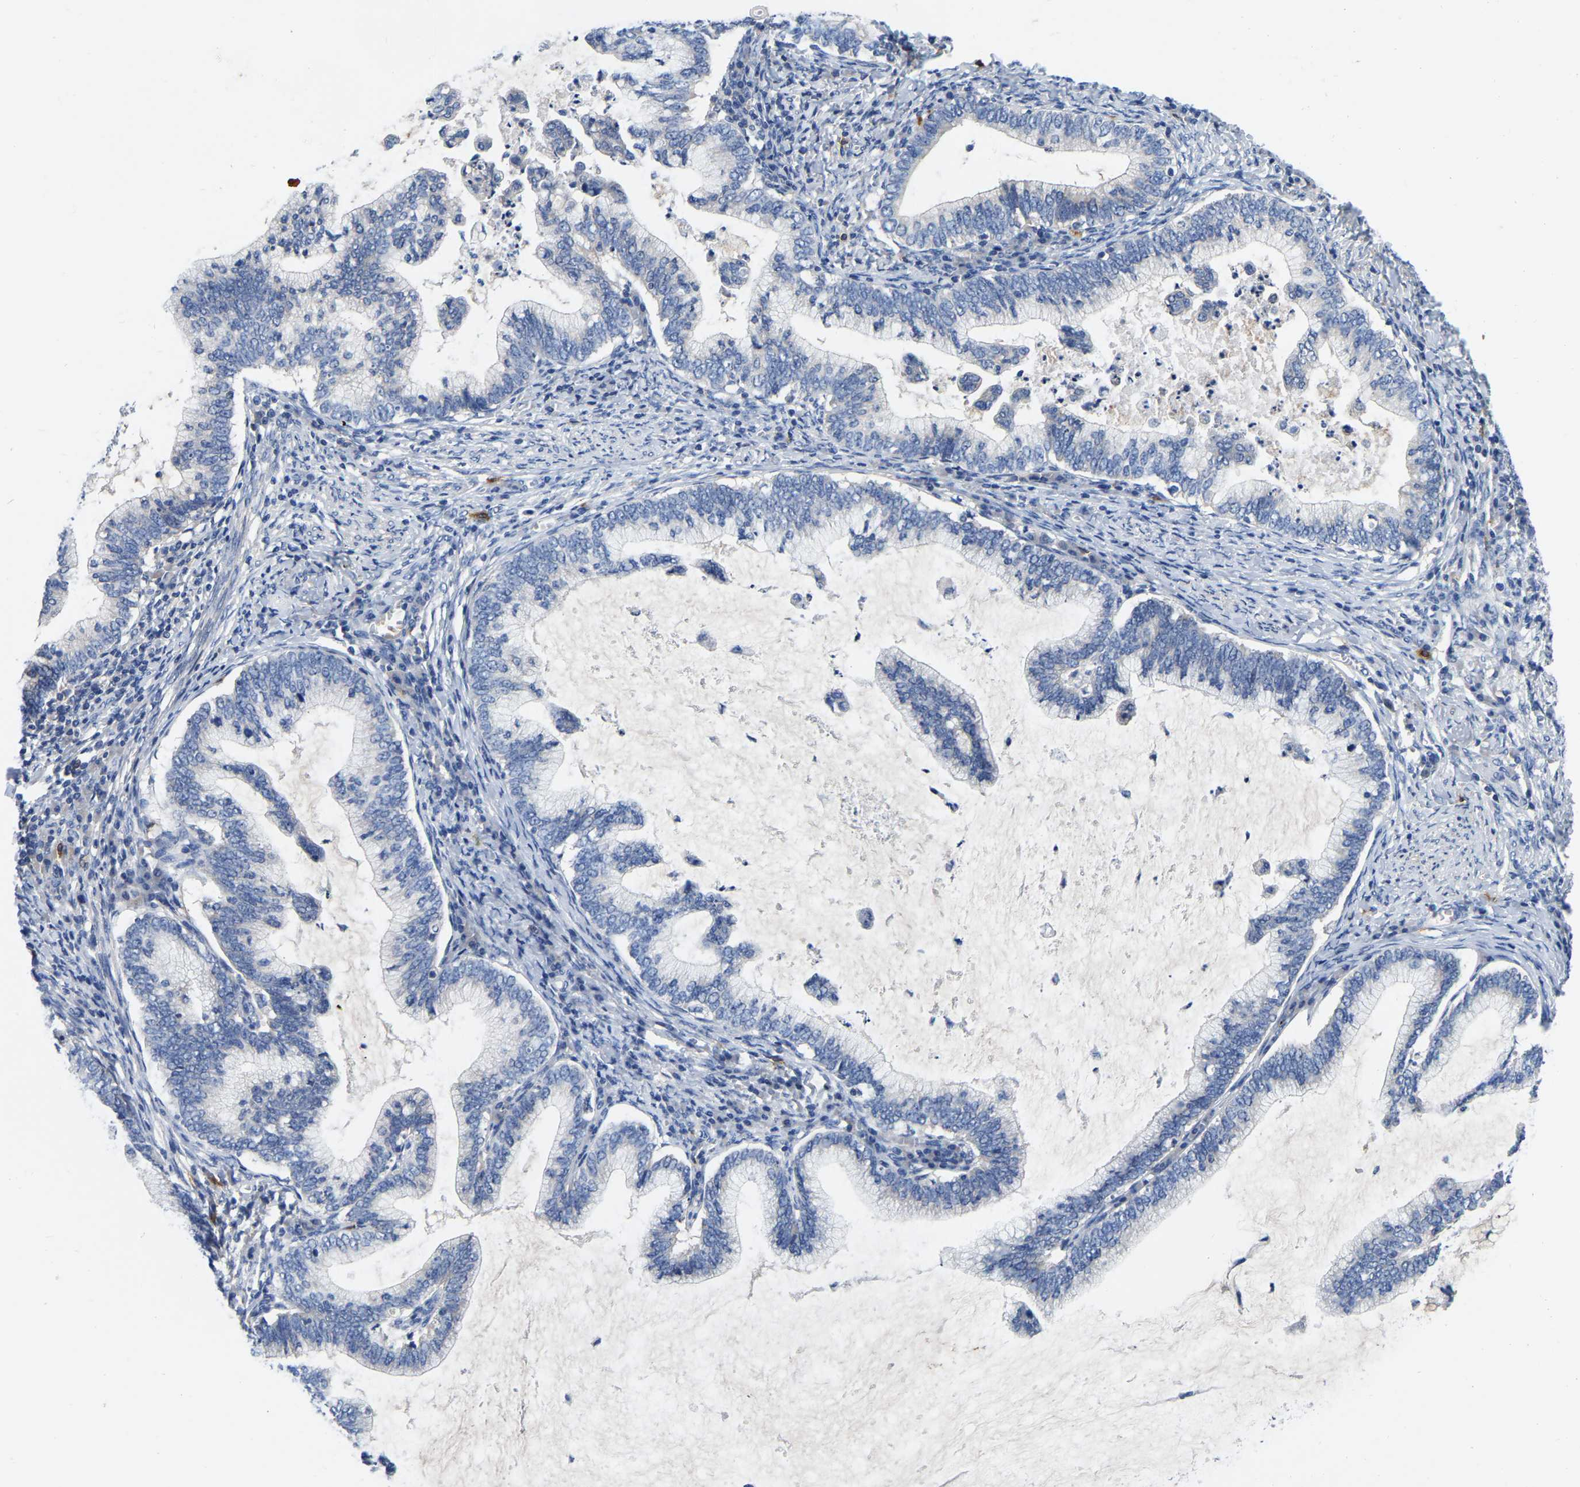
{"staining": {"intensity": "negative", "quantity": "none", "location": "none"}, "tissue": "cervical cancer", "cell_type": "Tumor cells", "image_type": "cancer", "snomed": [{"axis": "morphology", "description": "Adenocarcinoma, NOS"}, {"axis": "topography", "description": "Cervix"}], "caption": "Immunohistochemistry micrograph of neoplastic tissue: human cervical cancer stained with DAB (3,3'-diaminobenzidine) exhibits no significant protein staining in tumor cells.", "gene": "RAB27B", "patient": {"sex": "female", "age": 36}}